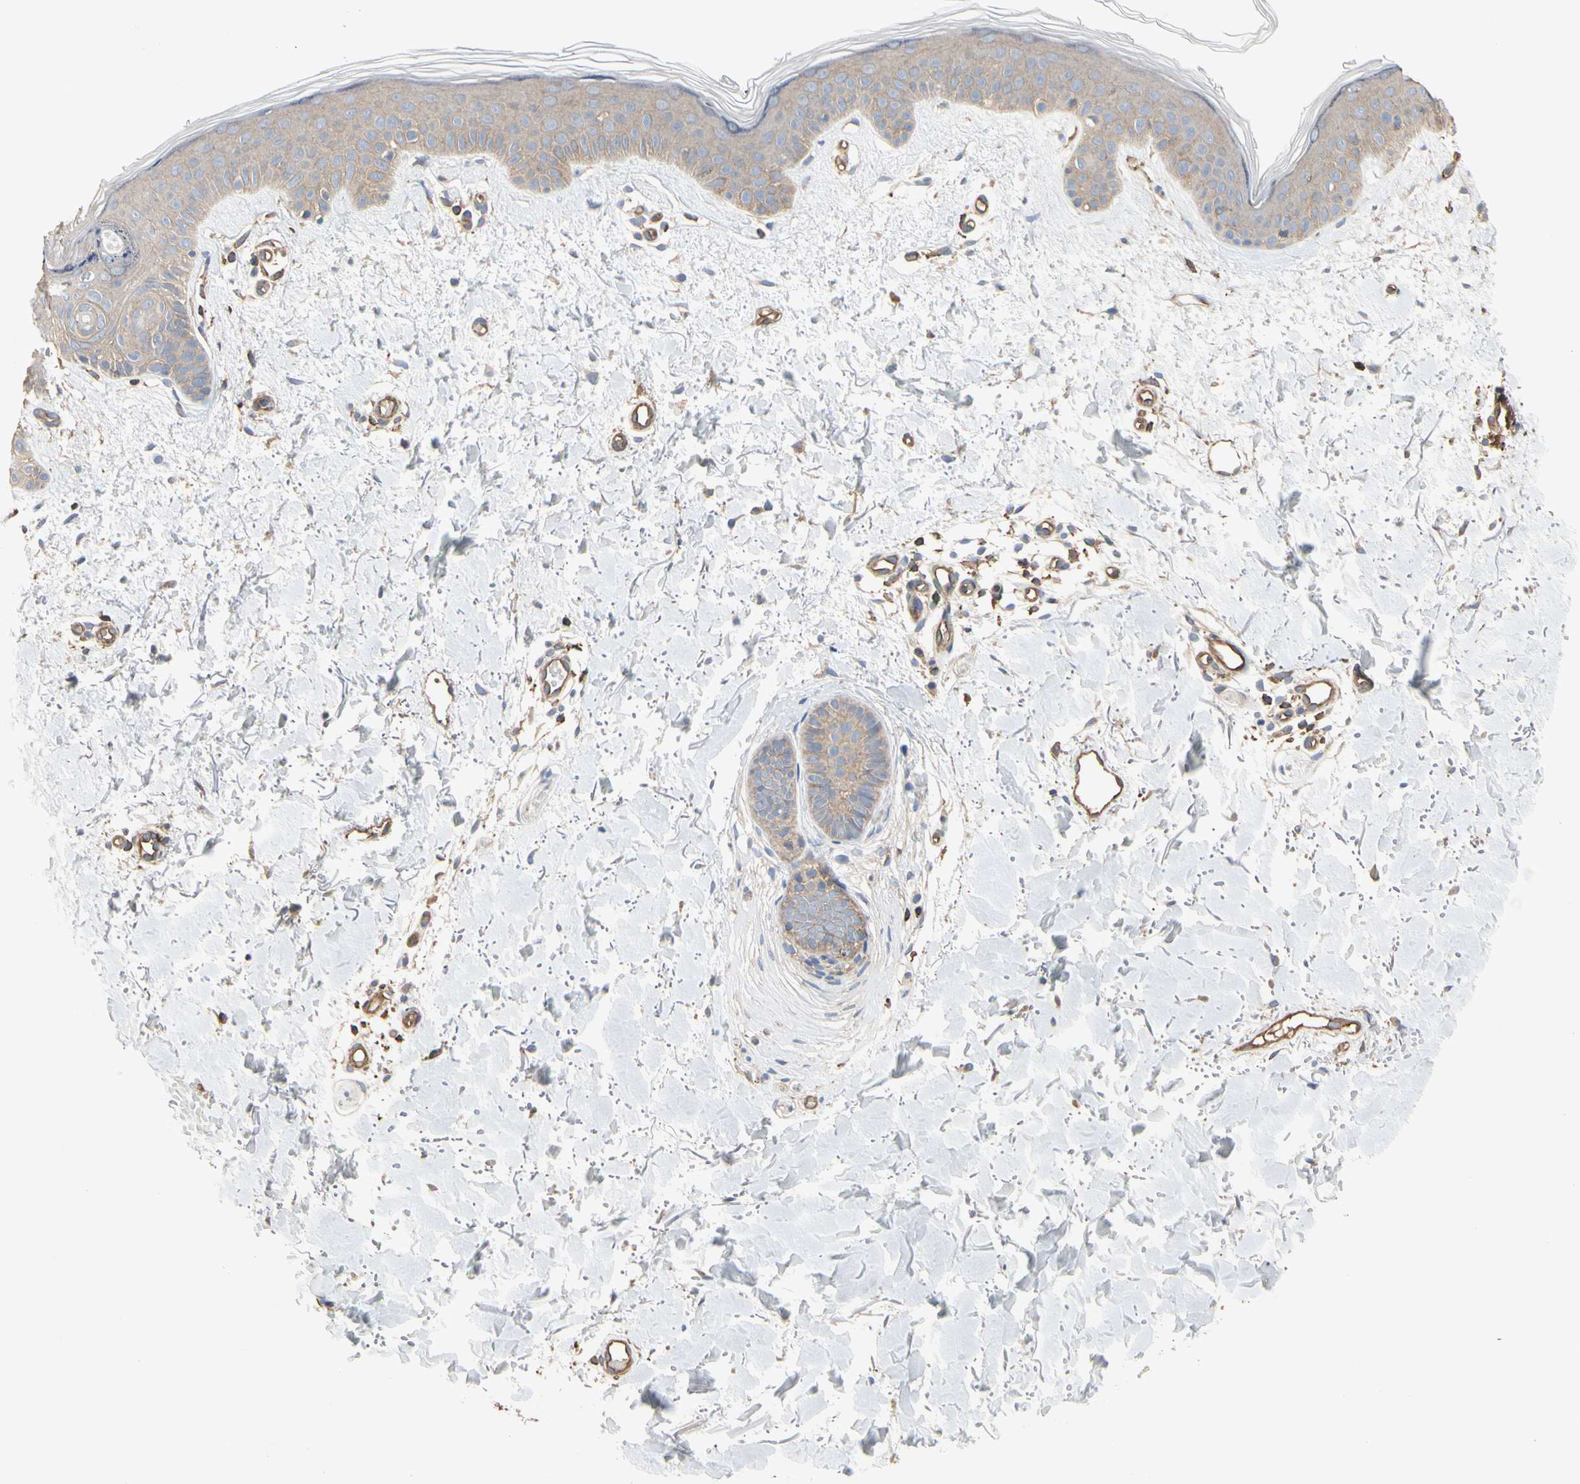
{"staining": {"intensity": "negative", "quantity": "none", "location": "none"}, "tissue": "skin", "cell_type": "Fibroblasts", "image_type": "normal", "snomed": [{"axis": "morphology", "description": "Normal tissue, NOS"}, {"axis": "topography", "description": "Skin"}], "caption": "An immunohistochemistry (IHC) photomicrograph of benign skin is shown. There is no staining in fibroblasts of skin.", "gene": "PDZK1", "patient": {"sex": "female", "age": 56}}